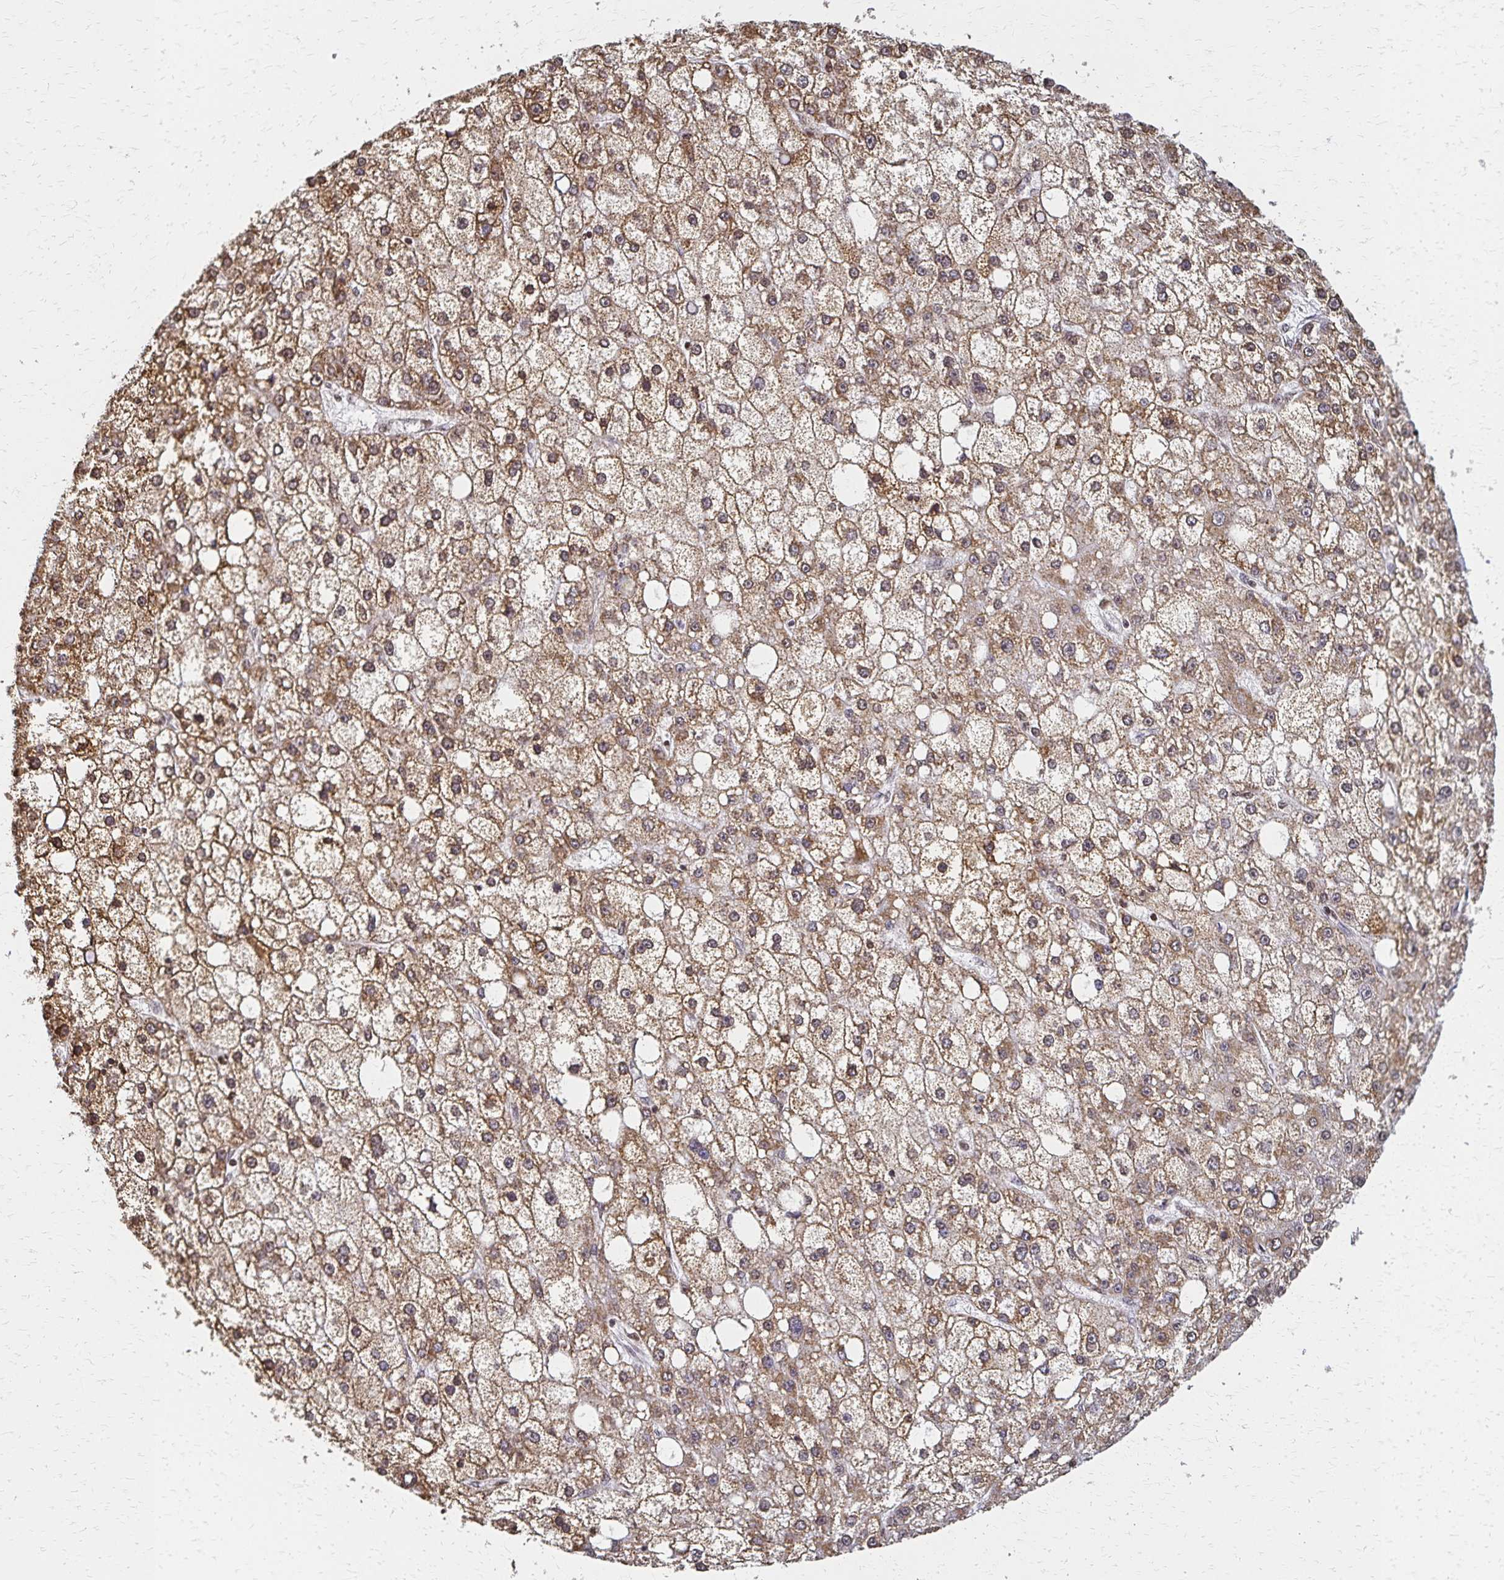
{"staining": {"intensity": "weak", "quantity": ">75%", "location": "cytoplasmic/membranous,nuclear"}, "tissue": "liver cancer", "cell_type": "Tumor cells", "image_type": "cancer", "snomed": [{"axis": "morphology", "description": "Carcinoma, Hepatocellular, NOS"}, {"axis": "topography", "description": "Liver"}], "caption": "Approximately >75% of tumor cells in hepatocellular carcinoma (liver) reveal weak cytoplasmic/membranous and nuclear protein expression as visualized by brown immunohistochemical staining.", "gene": "HOXA9", "patient": {"sex": "male", "age": 67}}